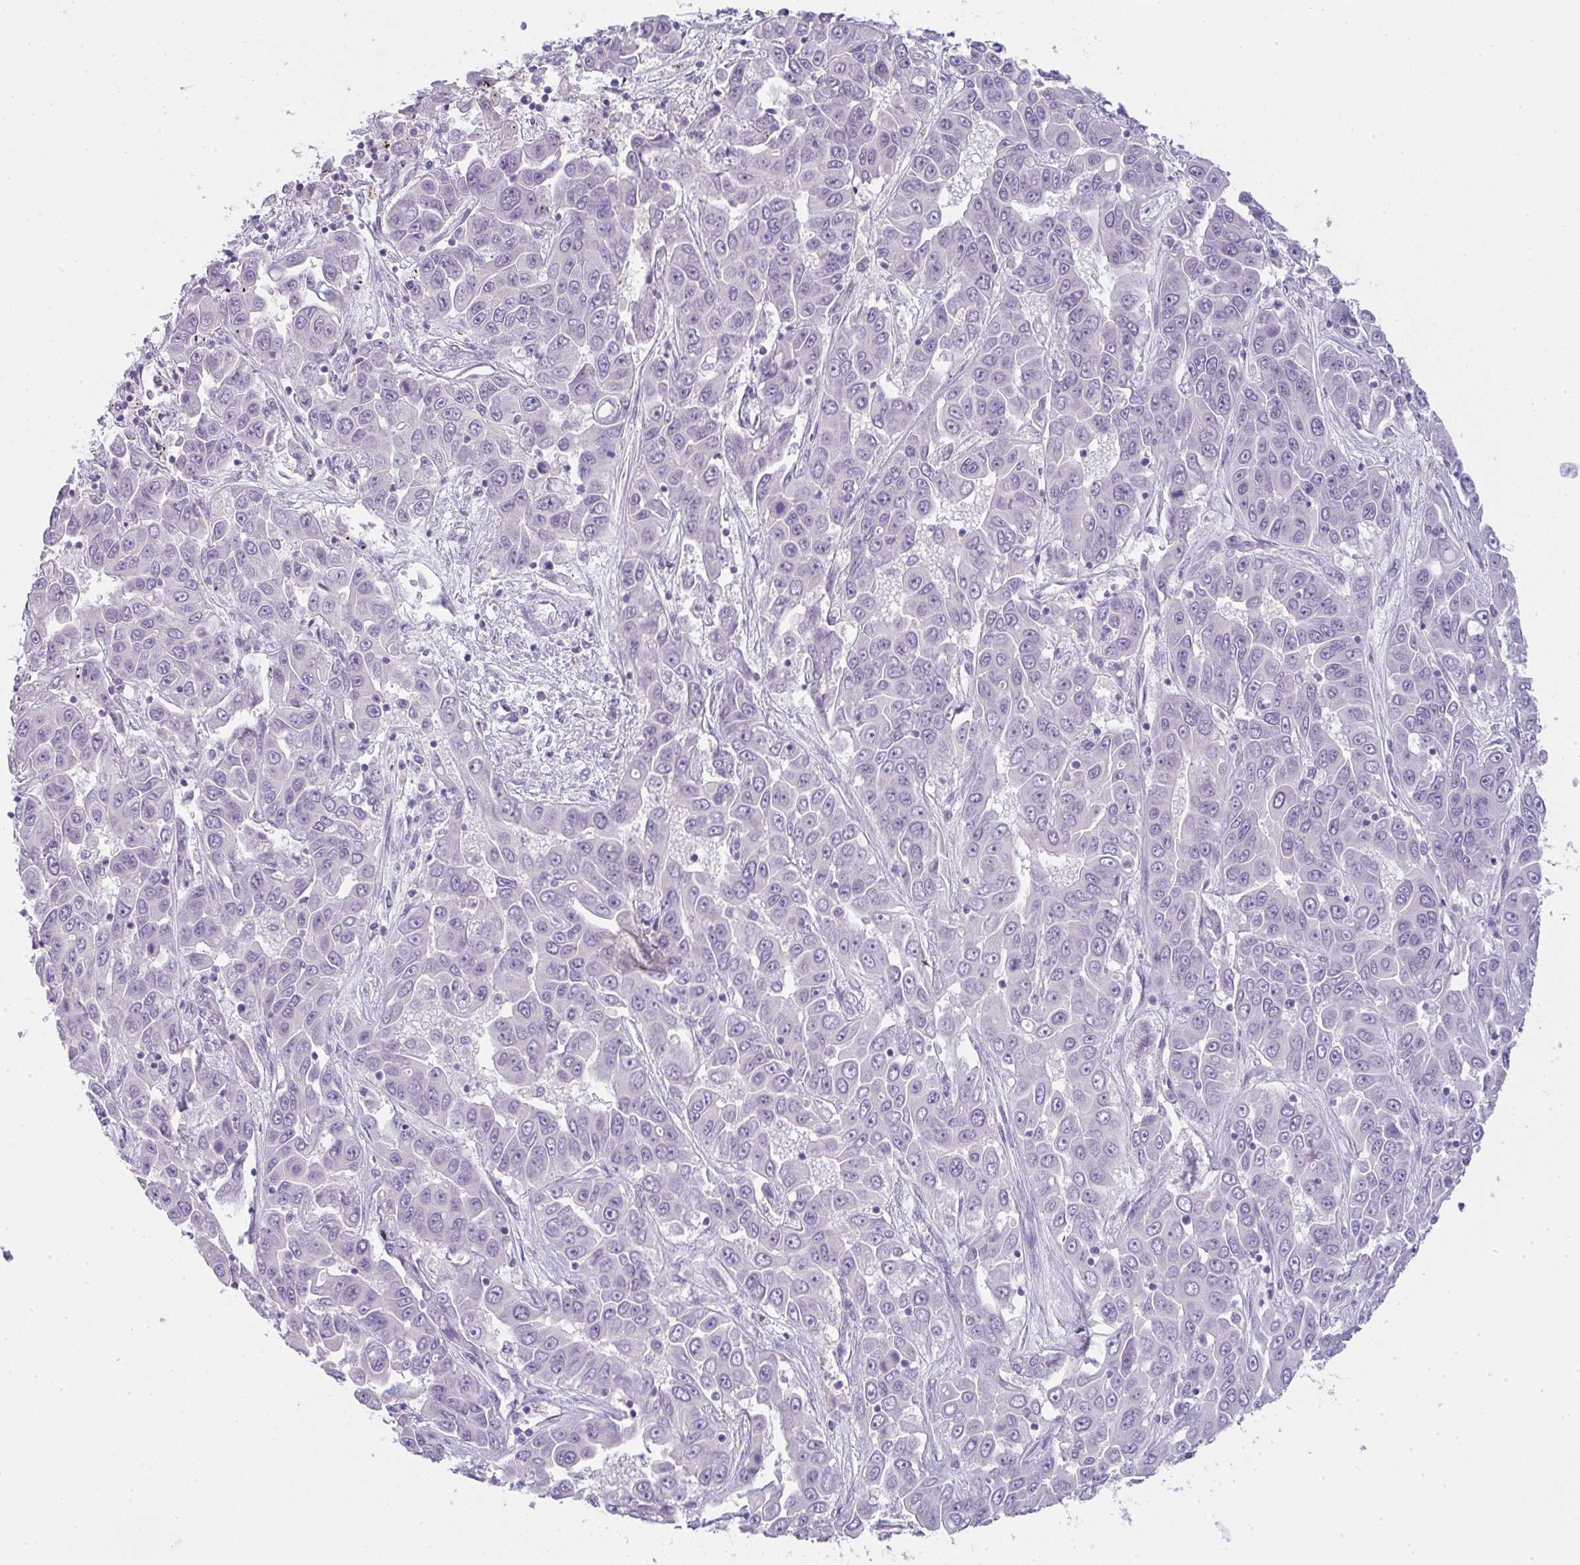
{"staining": {"intensity": "negative", "quantity": "none", "location": "none"}, "tissue": "liver cancer", "cell_type": "Tumor cells", "image_type": "cancer", "snomed": [{"axis": "morphology", "description": "Cholangiocarcinoma"}, {"axis": "topography", "description": "Liver"}], "caption": "This is an immunohistochemistry (IHC) photomicrograph of liver cancer (cholangiocarcinoma). There is no expression in tumor cells.", "gene": "LPAR4", "patient": {"sex": "female", "age": 52}}